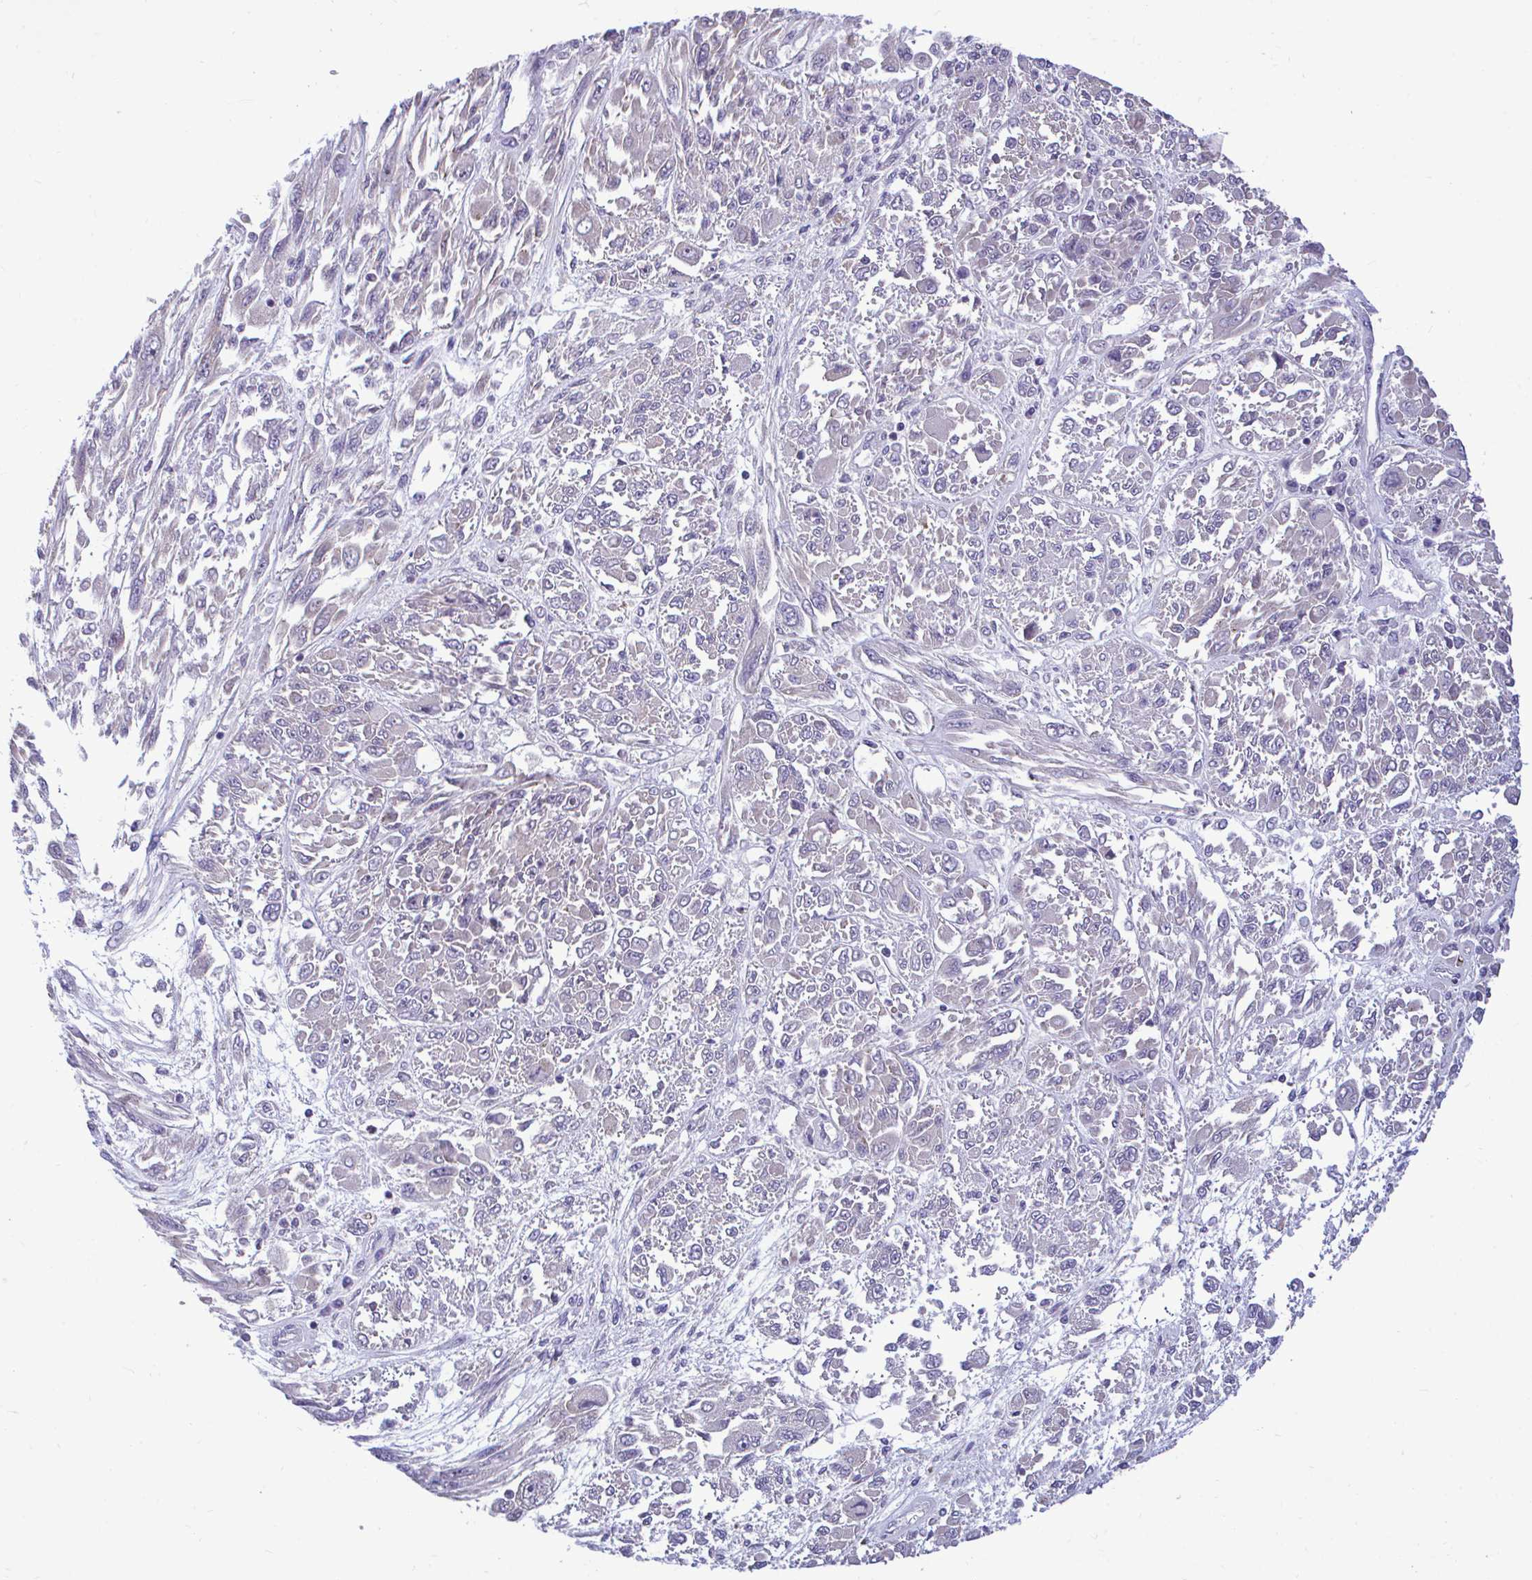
{"staining": {"intensity": "negative", "quantity": "none", "location": "none"}, "tissue": "melanoma", "cell_type": "Tumor cells", "image_type": "cancer", "snomed": [{"axis": "morphology", "description": "Malignant melanoma, NOS"}, {"axis": "topography", "description": "Skin"}], "caption": "This is a micrograph of immunohistochemistry (IHC) staining of malignant melanoma, which shows no expression in tumor cells.", "gene": "PIGK", "patient": {"sex": "female", "age": 91}}